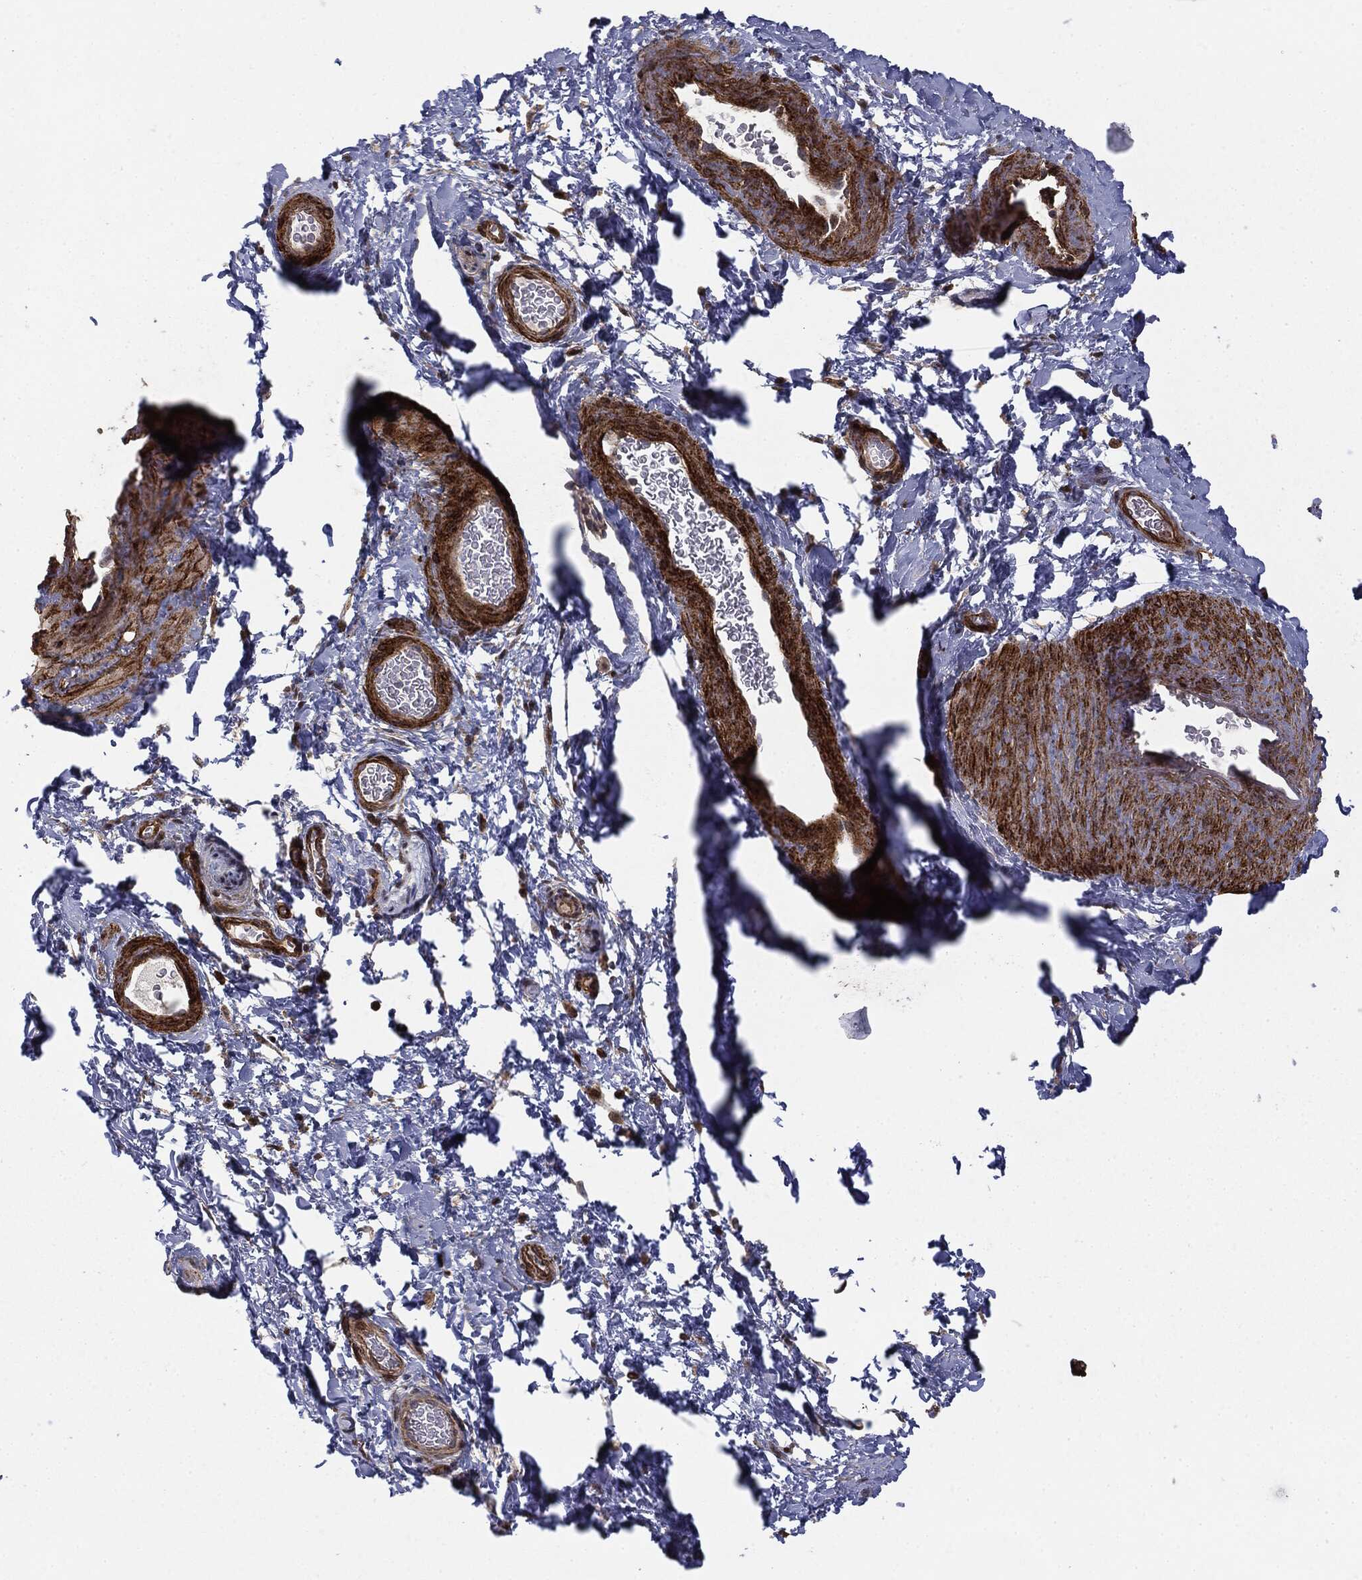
{"staining": {"intensity": "negative", "quantity": "none", "location": "none"}, "tissue": "soft tissue", "cell_type": "Fibroblasts", "image_type": "normal", "snomed": [{"axis": "morphology", "description": "Normal tissue, NOS"}, {"axis": "topography", "description": "Soft tissue"}, {"axis": "topography", "description": "Vascular tissue"}], "caption": "Immunohistochemical staining of benign human soft tissue reveals no significant expression in fibroblasts.", "gene": "PTEN", "patient": {"sex": "male", "age": 41}}